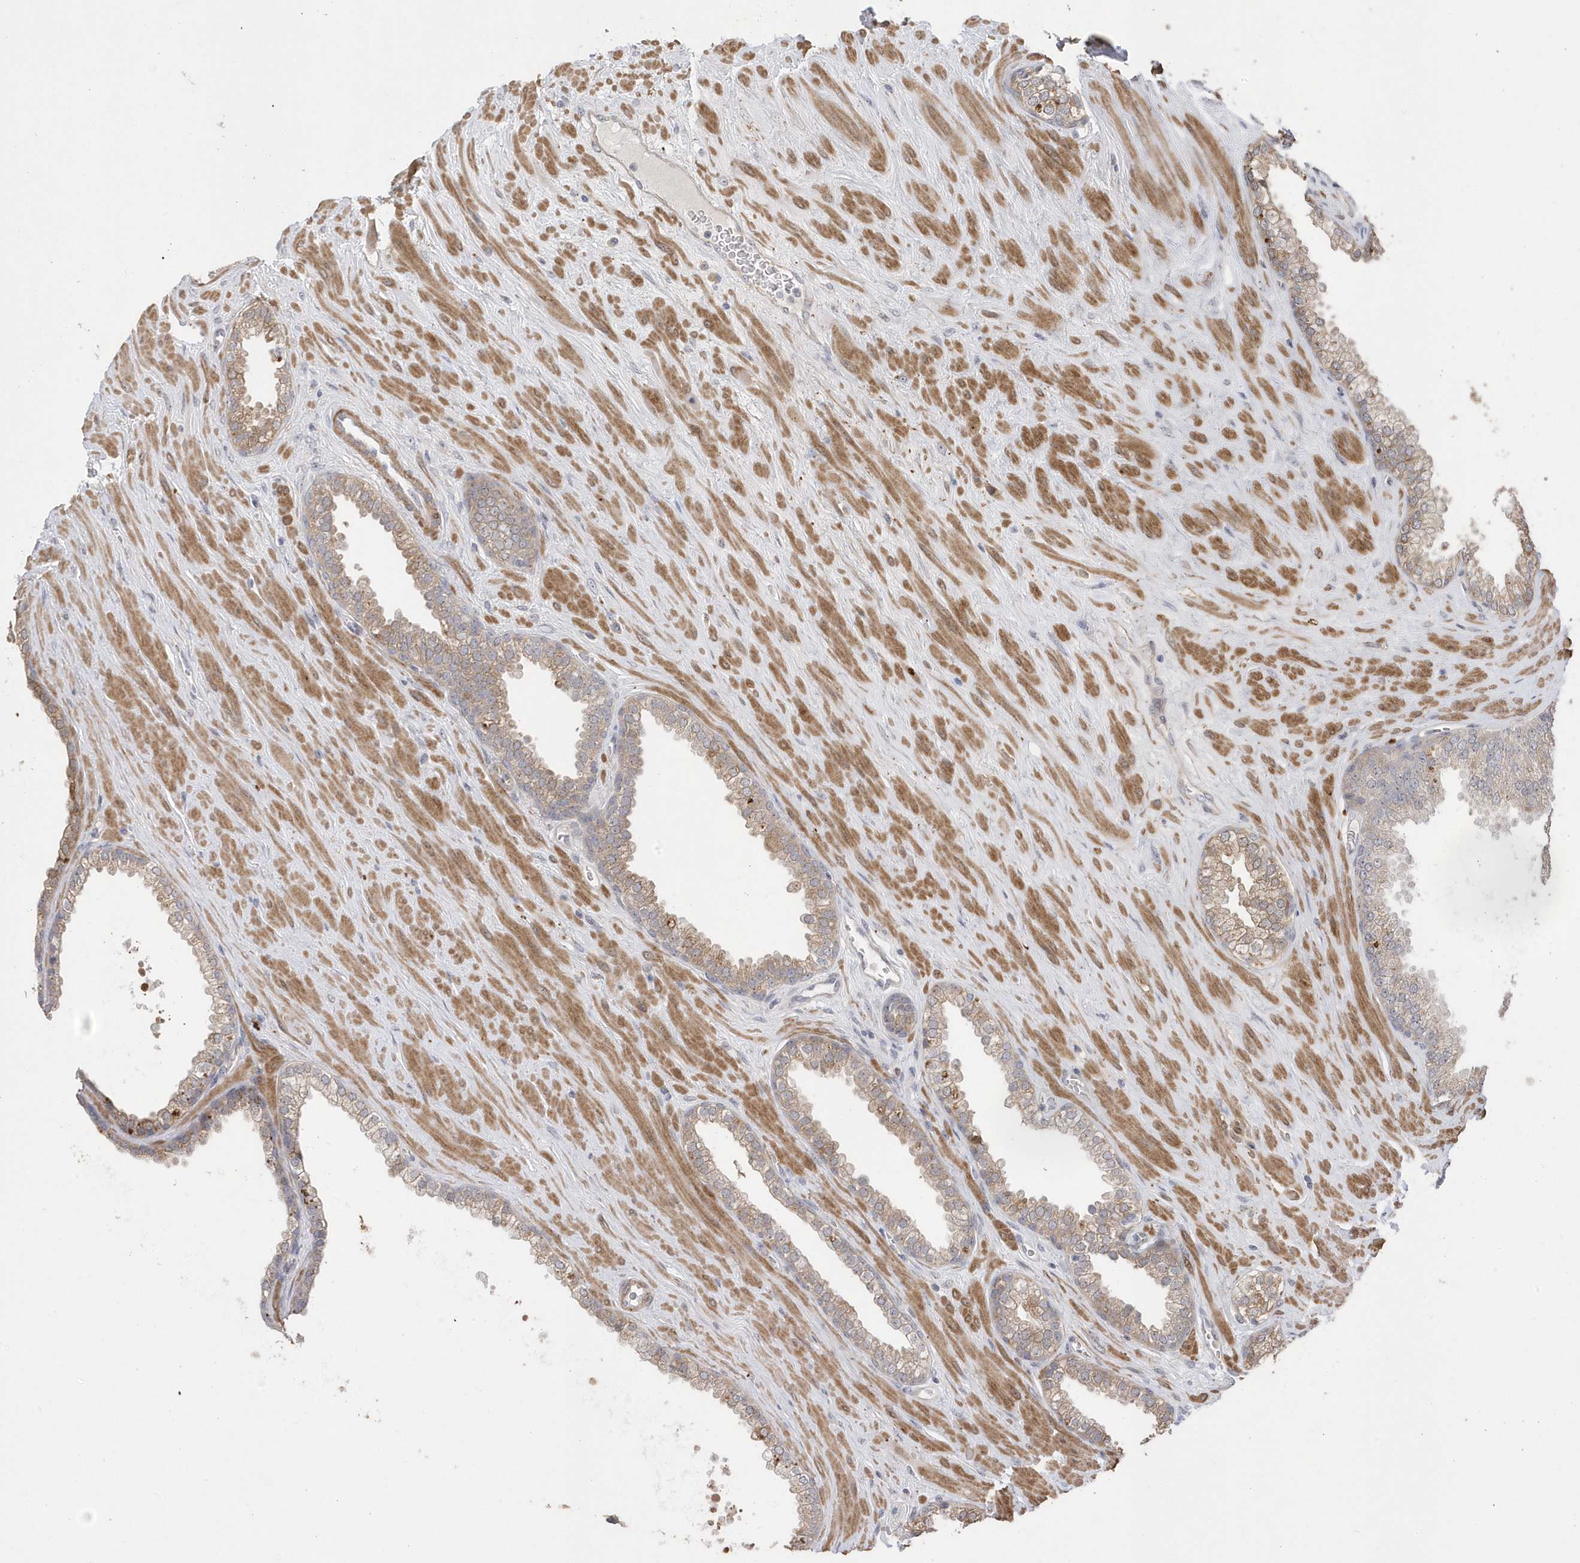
{"staining": {"intensity": "weak", "quantity": ">75%", "location": "cytoplasmic/membranous"}, "tissue": "prostate cancer", "cell_type": "Tumor cells", "image_type": "cancer", "snomed": [{"axis": "morphology", "description": "Adenocarcinoma, Low grade"}, {"axis": "topography", "description": "Prostate"}], "caption": "The micrograph demonstrates a brown stain indicating the presence of a protein in the cytoplasmic/membranous of tumor cells in prostate cancer.", "gene": "GTPBP6", "patient": {"sex": "male", "age": 62}}